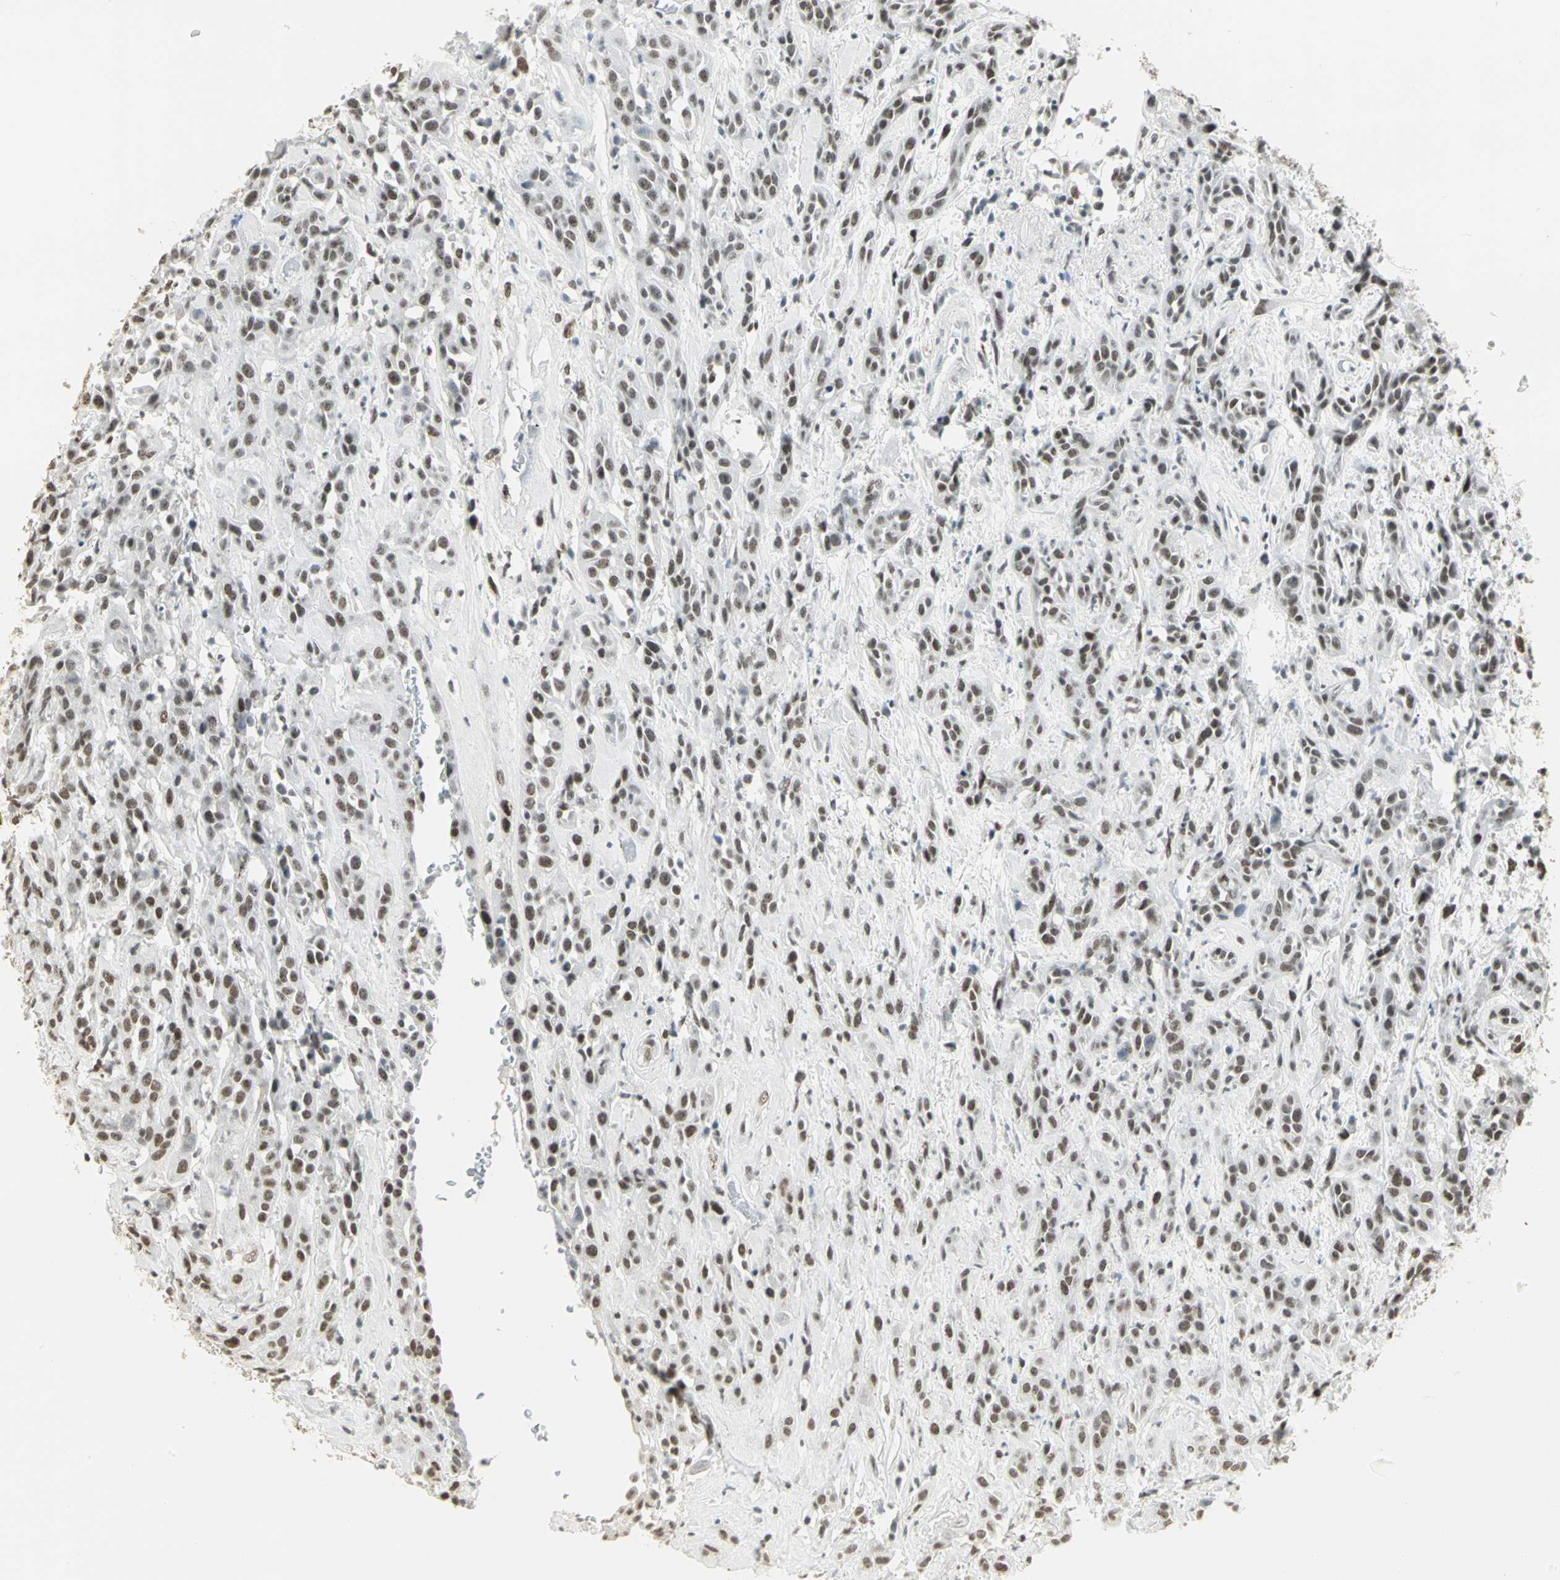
{"staining": {"intensity": "strong", "quantity": ">75%", "location": "nuclear"}, "tissue": "head and neck cancer", "cell_type": "Tumor cells", "image_type": "cancer", "snomed": [{"axis": "morphology", "description": "Squamous cell carcinoma, NOS"}, {"axis": "topography", "description": "Head-Neck"}], "caption": "Squamous cell carcinoma (head and neck) was stained to show a protein in brown. There is high levels of strong nuclear staining in approximately >75% of tumor cells.", "gene": "CBX3", "patient": {"sex": "male", "age": 62}}